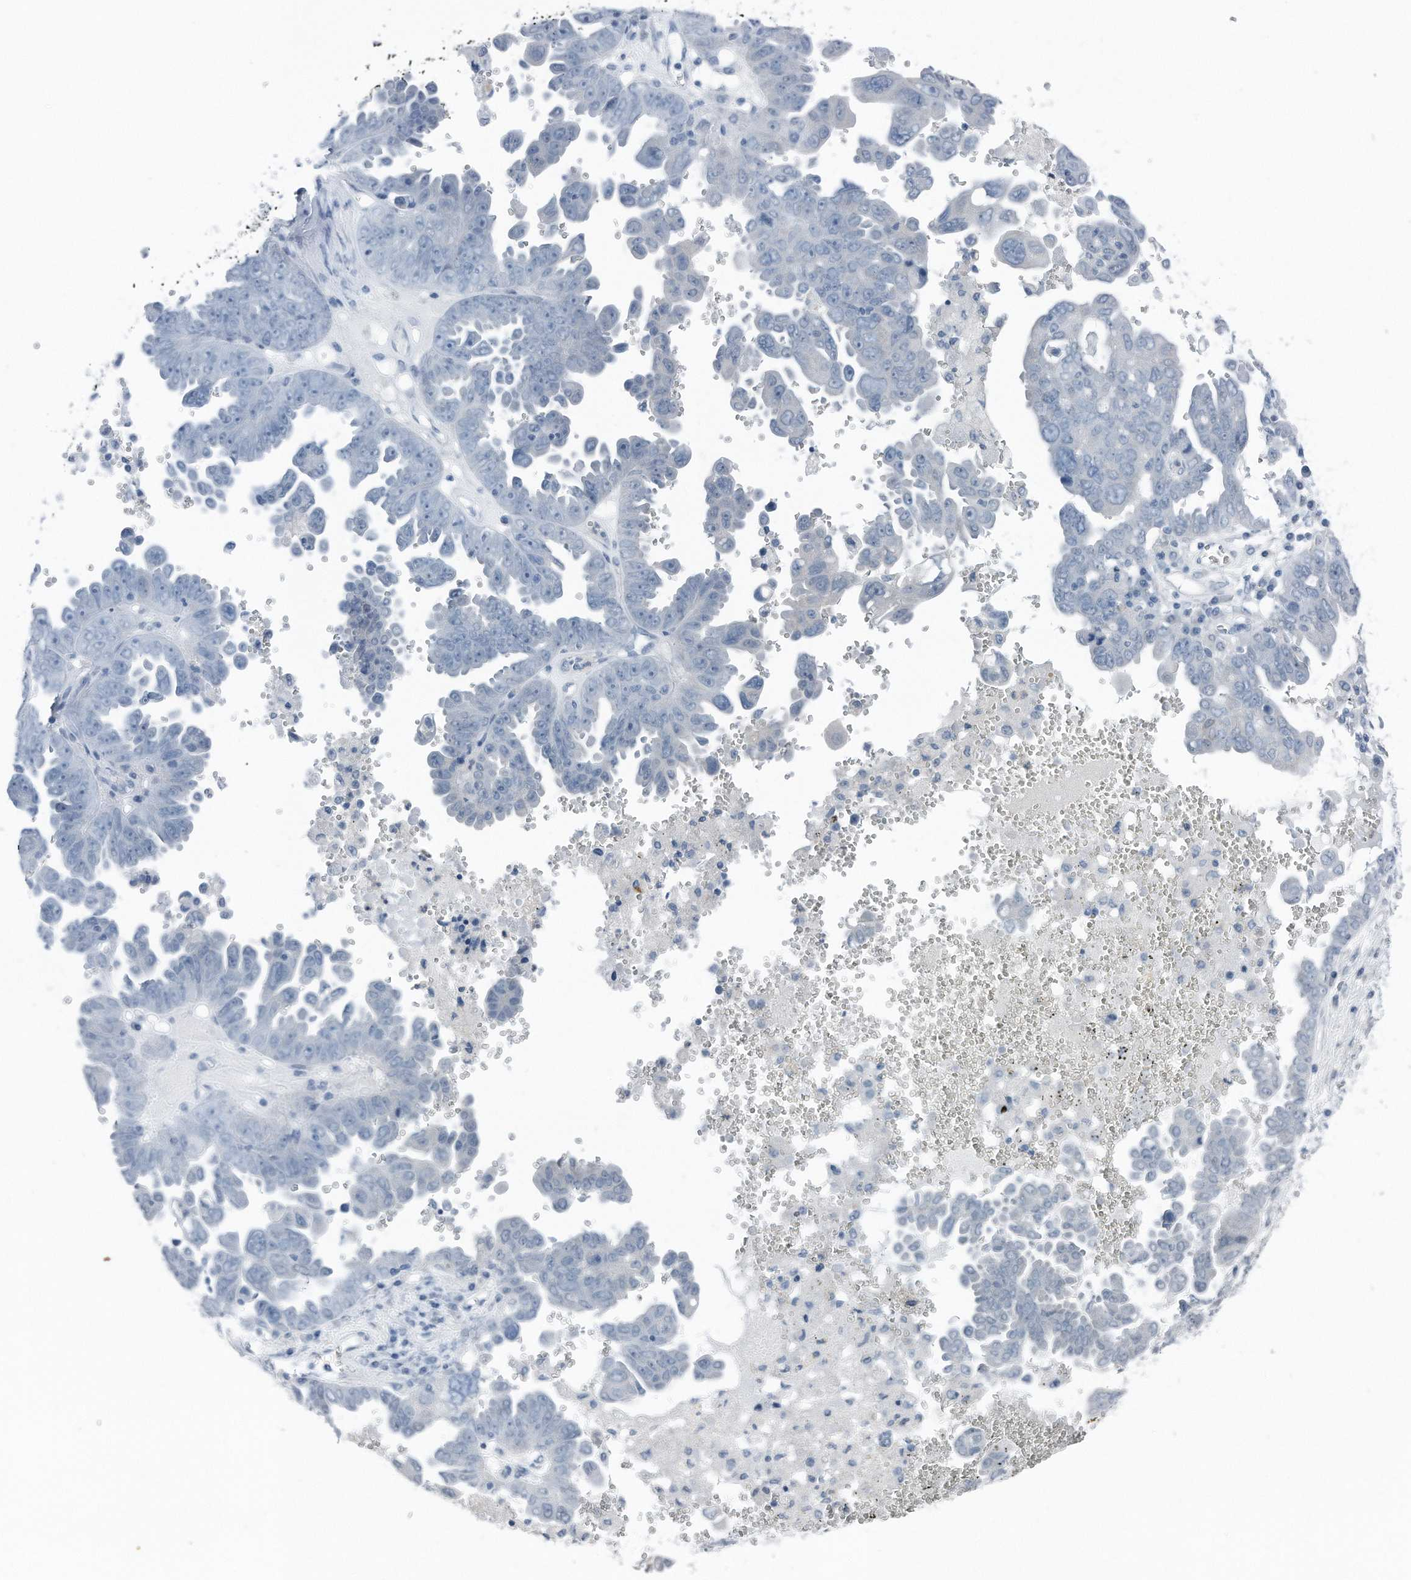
{"staining": {"intensity": "negative", "quantity": "none", "location": "none"}, "tissue": "ovarian cancer", "cell_type": "Tumor cells", "image_type": "cancer", "snomed": [{"axis": "morphology", "description": "Carcinoma, endometroid"}, {"axis": "topography", "description": "Ovary"}], "caption": "IHC histopathology image of neoplastic tissue: ovarian endometroid carcinoma stained with DAB (3,3'-diaminobenzidine) demonstrates no significant protein staining in tumor cells.", "gene": "YRDC", "patient": {"sex": "female", "age": 62}}